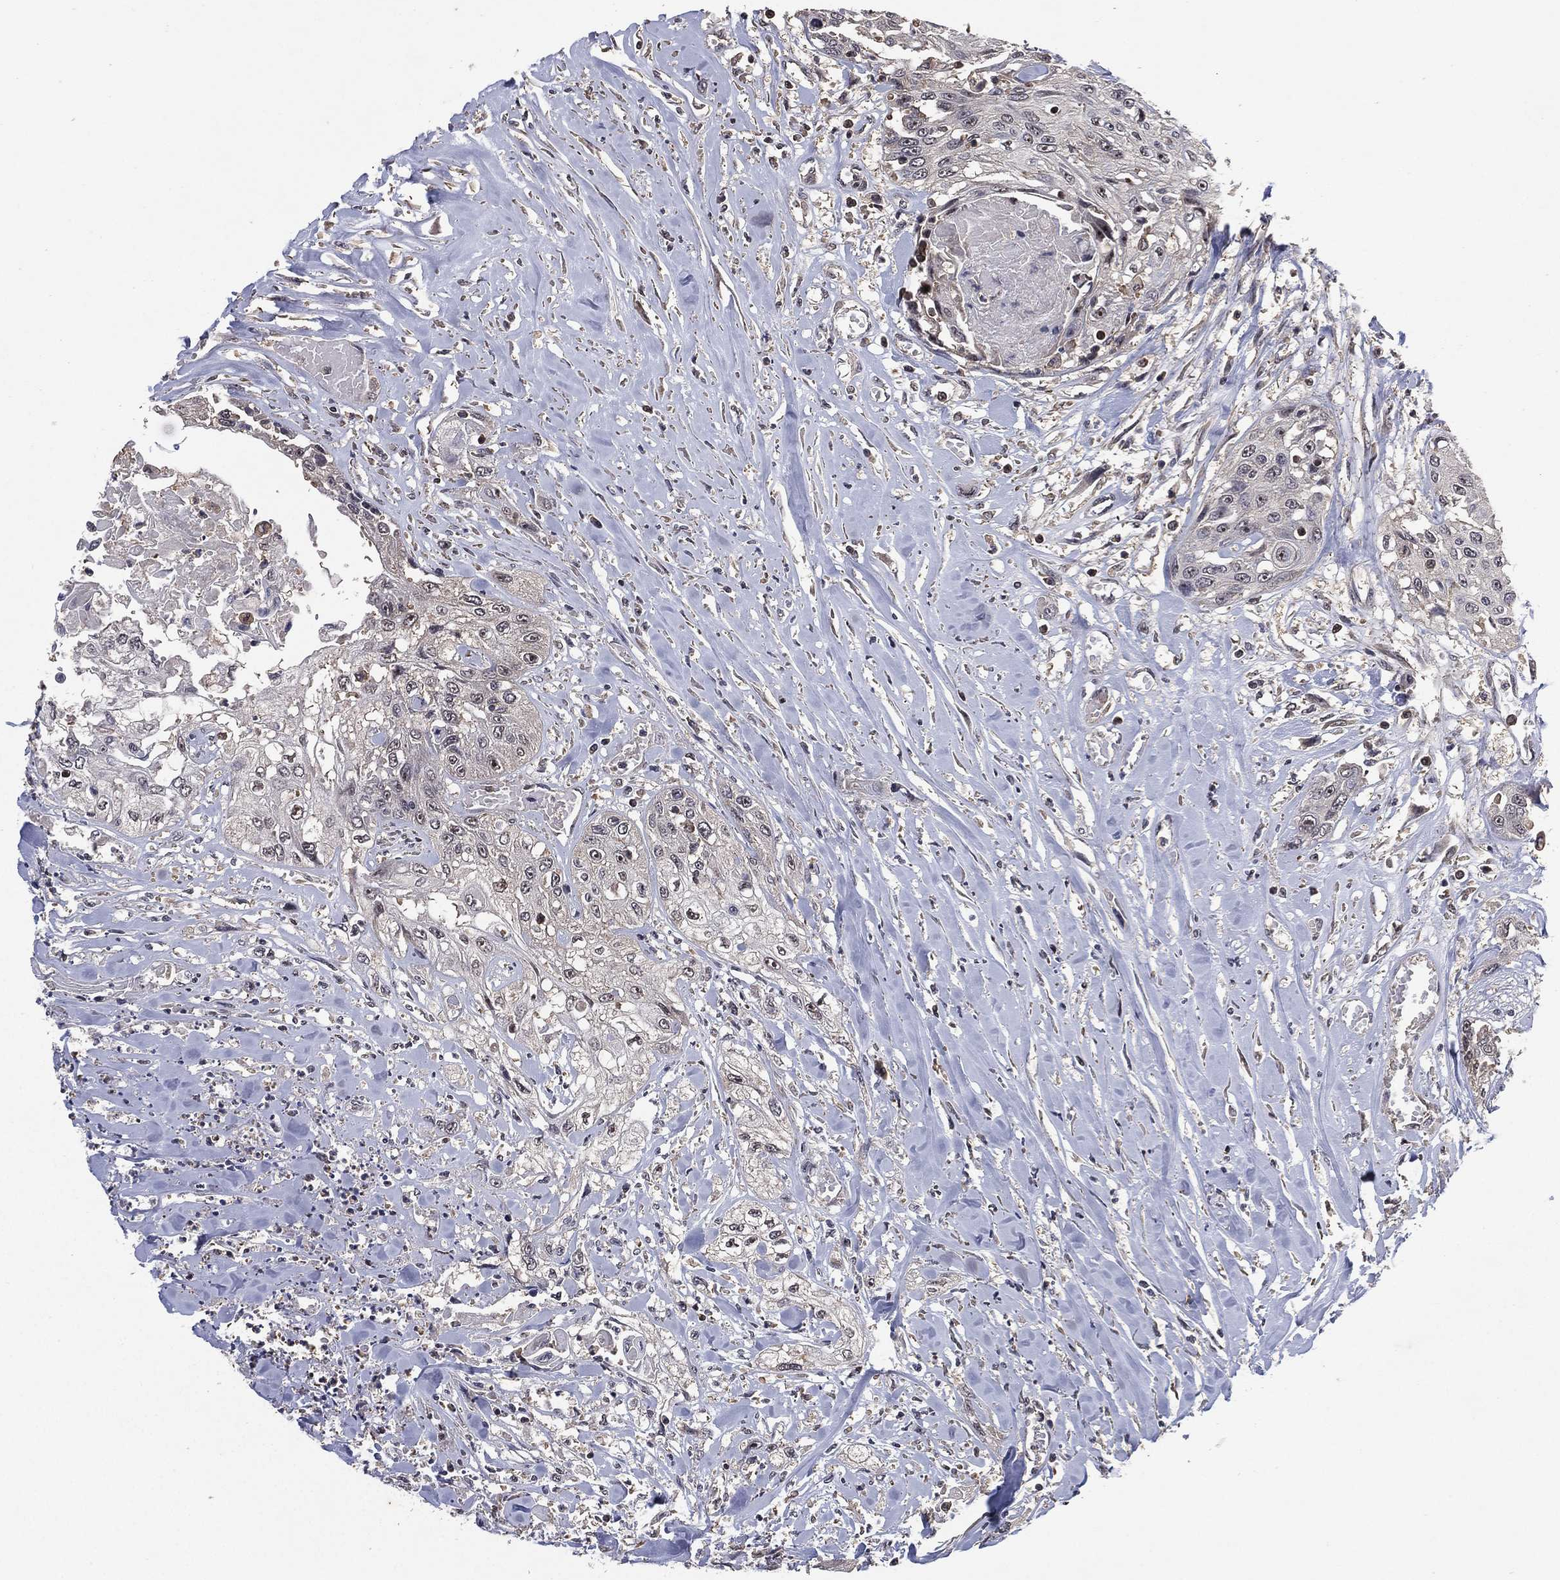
{"staining": {"intensity": "negative", "quantity": "none", "location": "none"}, "tissue": "head and neck cancer", "cell_type": "Tumor cells", "image_type": "cancer", "snomed": [{"axis": "morphology", "description": "Normal tissue, NOS"}, {"axis": "morphology", "description": "Squamous cell carcinoma, NOS"}, {"axis": "topography", "description": "Oral tissue"}, {"axis": "topography", "description": "Peripheral nerve tissue"}, {"axis": "topography", "description": "Head-Neck"}], "caption": "Immunohistochemical staining of human head and neck squamous cell carcinoma shows no significant expression in tumor cells.", "gene": "NELFCD", "patient": {"sex": "female", "age": 59}}